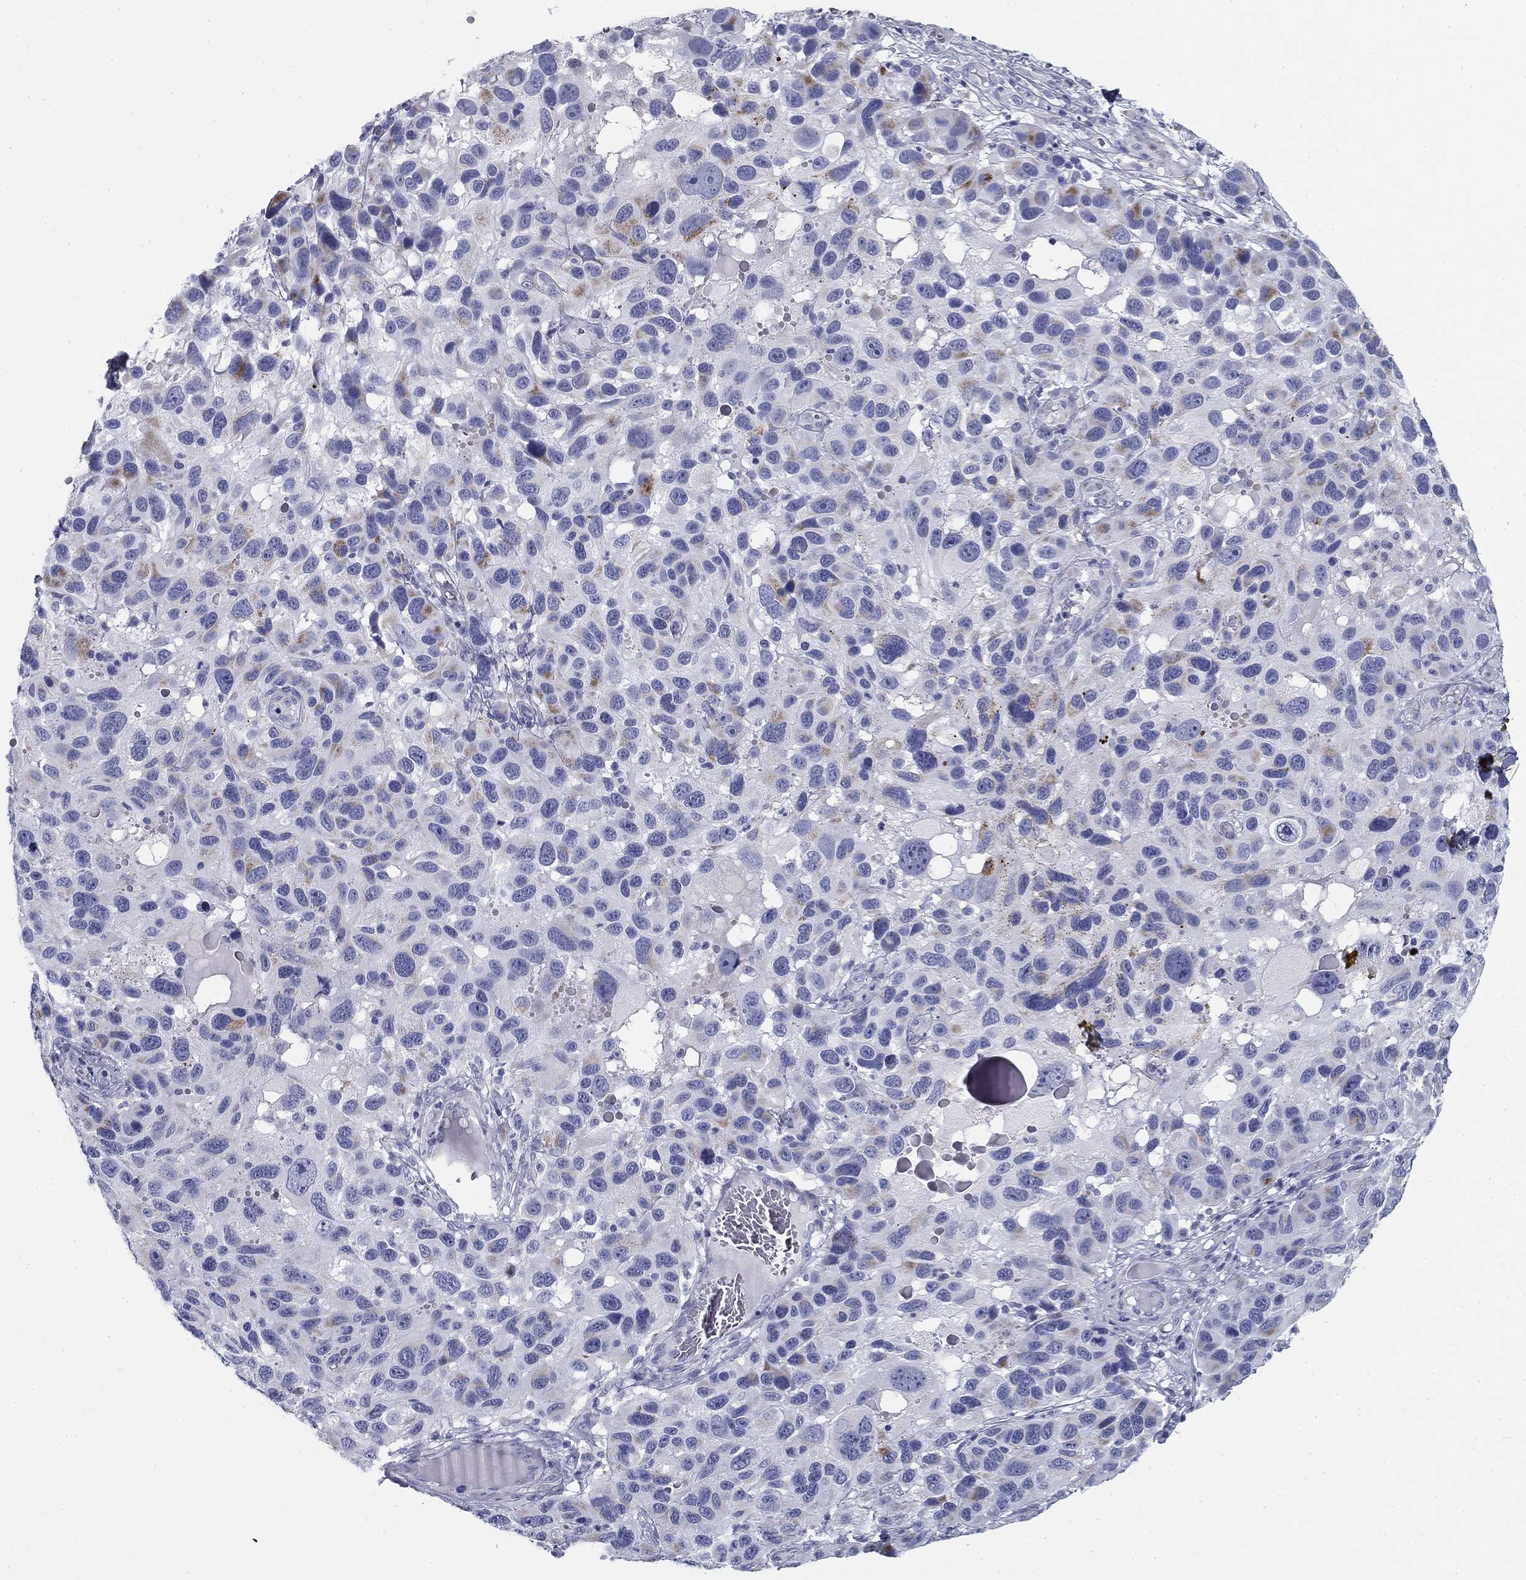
{"staining": {"intensity": "negative", "quantity": "none", "location": "none"}, "tissue": "melanoma", "cell_type": "Tumor cells", "image_type": "cancer", "snomed": [{"axis": "morphology", "description": "Malignant melanoma, NOS"}, {"axis": "topography", "description": "Skin"}], "caption": "Tumor cells are negative for protein expression in human melanoma.", "gene": "ZP2", "patient": {"sex": "male", "age": 53}}